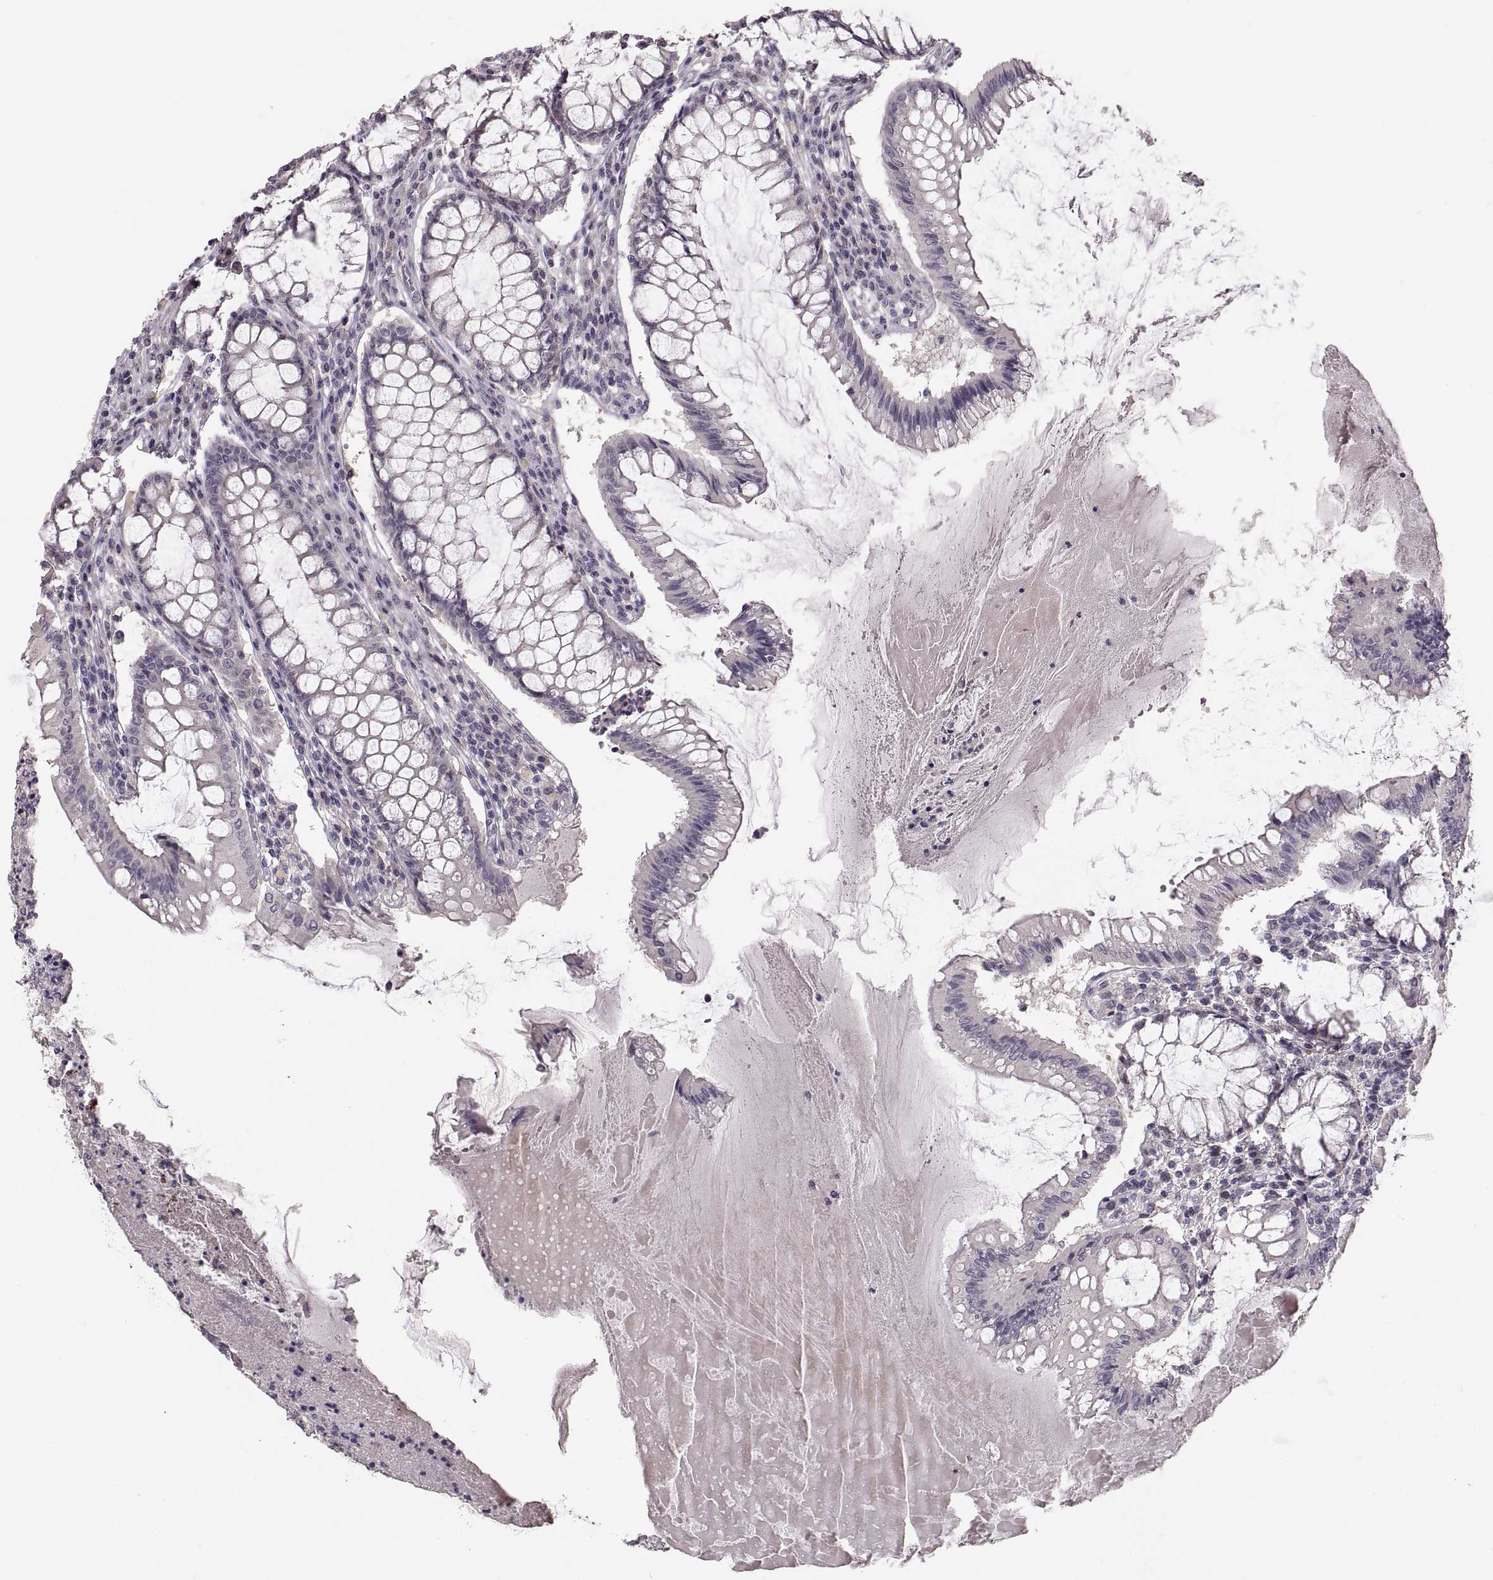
{"staining": {"intensity": "negative", "quantity": "none", "location": "none"}, "tissue": "colorectal cancer", "cell_type": "Tumor cells", "image_type": "cancer", "snomed": [{"axis": "morphology", "description": "Adenocarcinoma, NOS"}, {"axis": "topography", "description": "Colon"}], "caption": "A photomicrograph of human colorectal cancer (adenocarcinoma) is negative for staining in tumor cells.", "gene": "CDH2", "patient": {"sex": "female", "age": 70}}